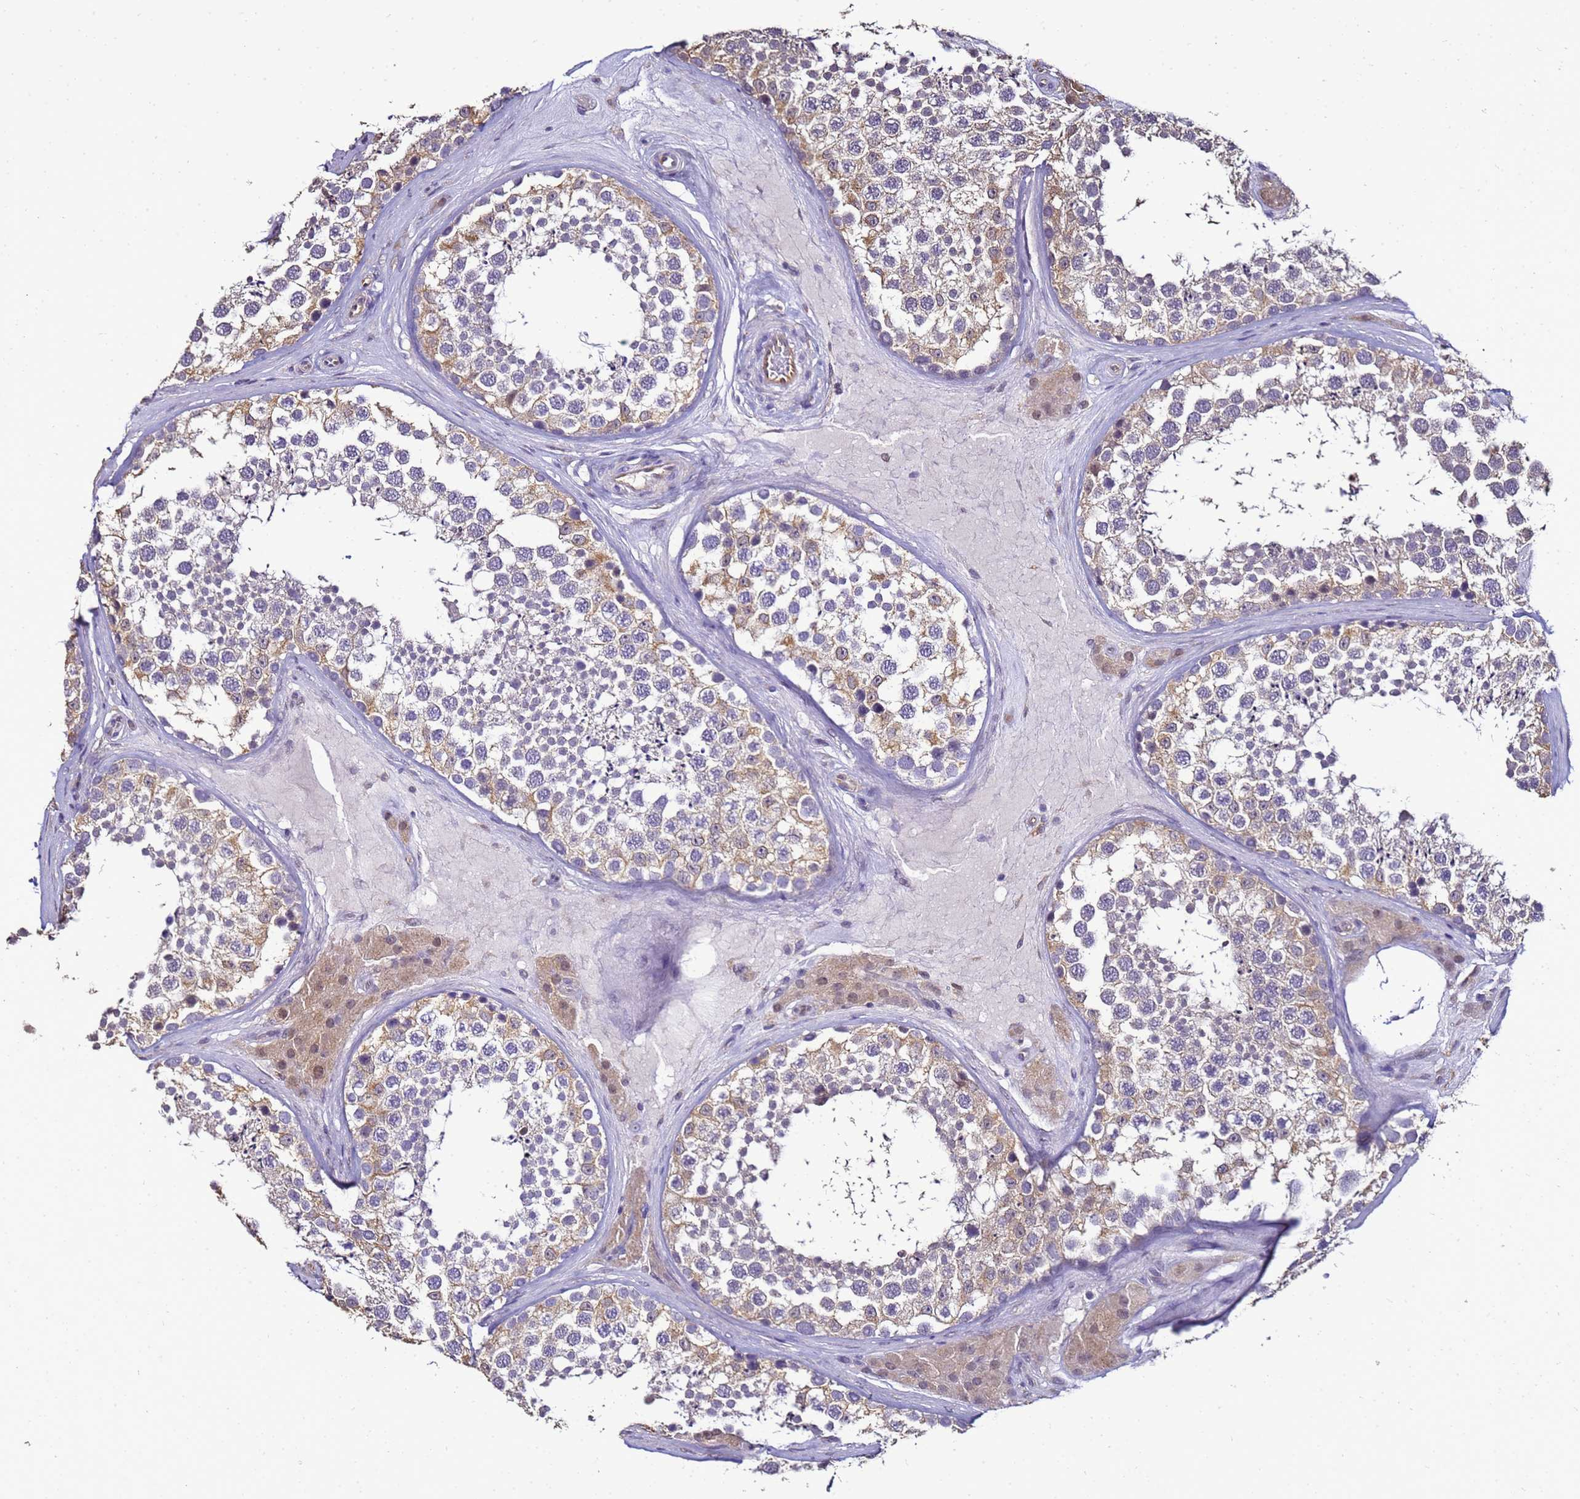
{"staining": {"intensity": "weak", "quantity": ">75%", "location": "cytoplasmic/membranous"}, "tissue": "testis", "cell_type": "Cells in seminiferous ducts", "image_type": "normal", "snomed": [{"axis": "morphology", "description": "Normal tissue, NOS"}, {"axis": "topography", "description": "Testis"}], "caption": "Testis stained with a brown dye shows weak cytoplasmic/membranous positive expression in approximately >75% of cells in seminiferous ducts.", "gene": "ENOPH1", "patient": {"sex": "male", "age": 46}}